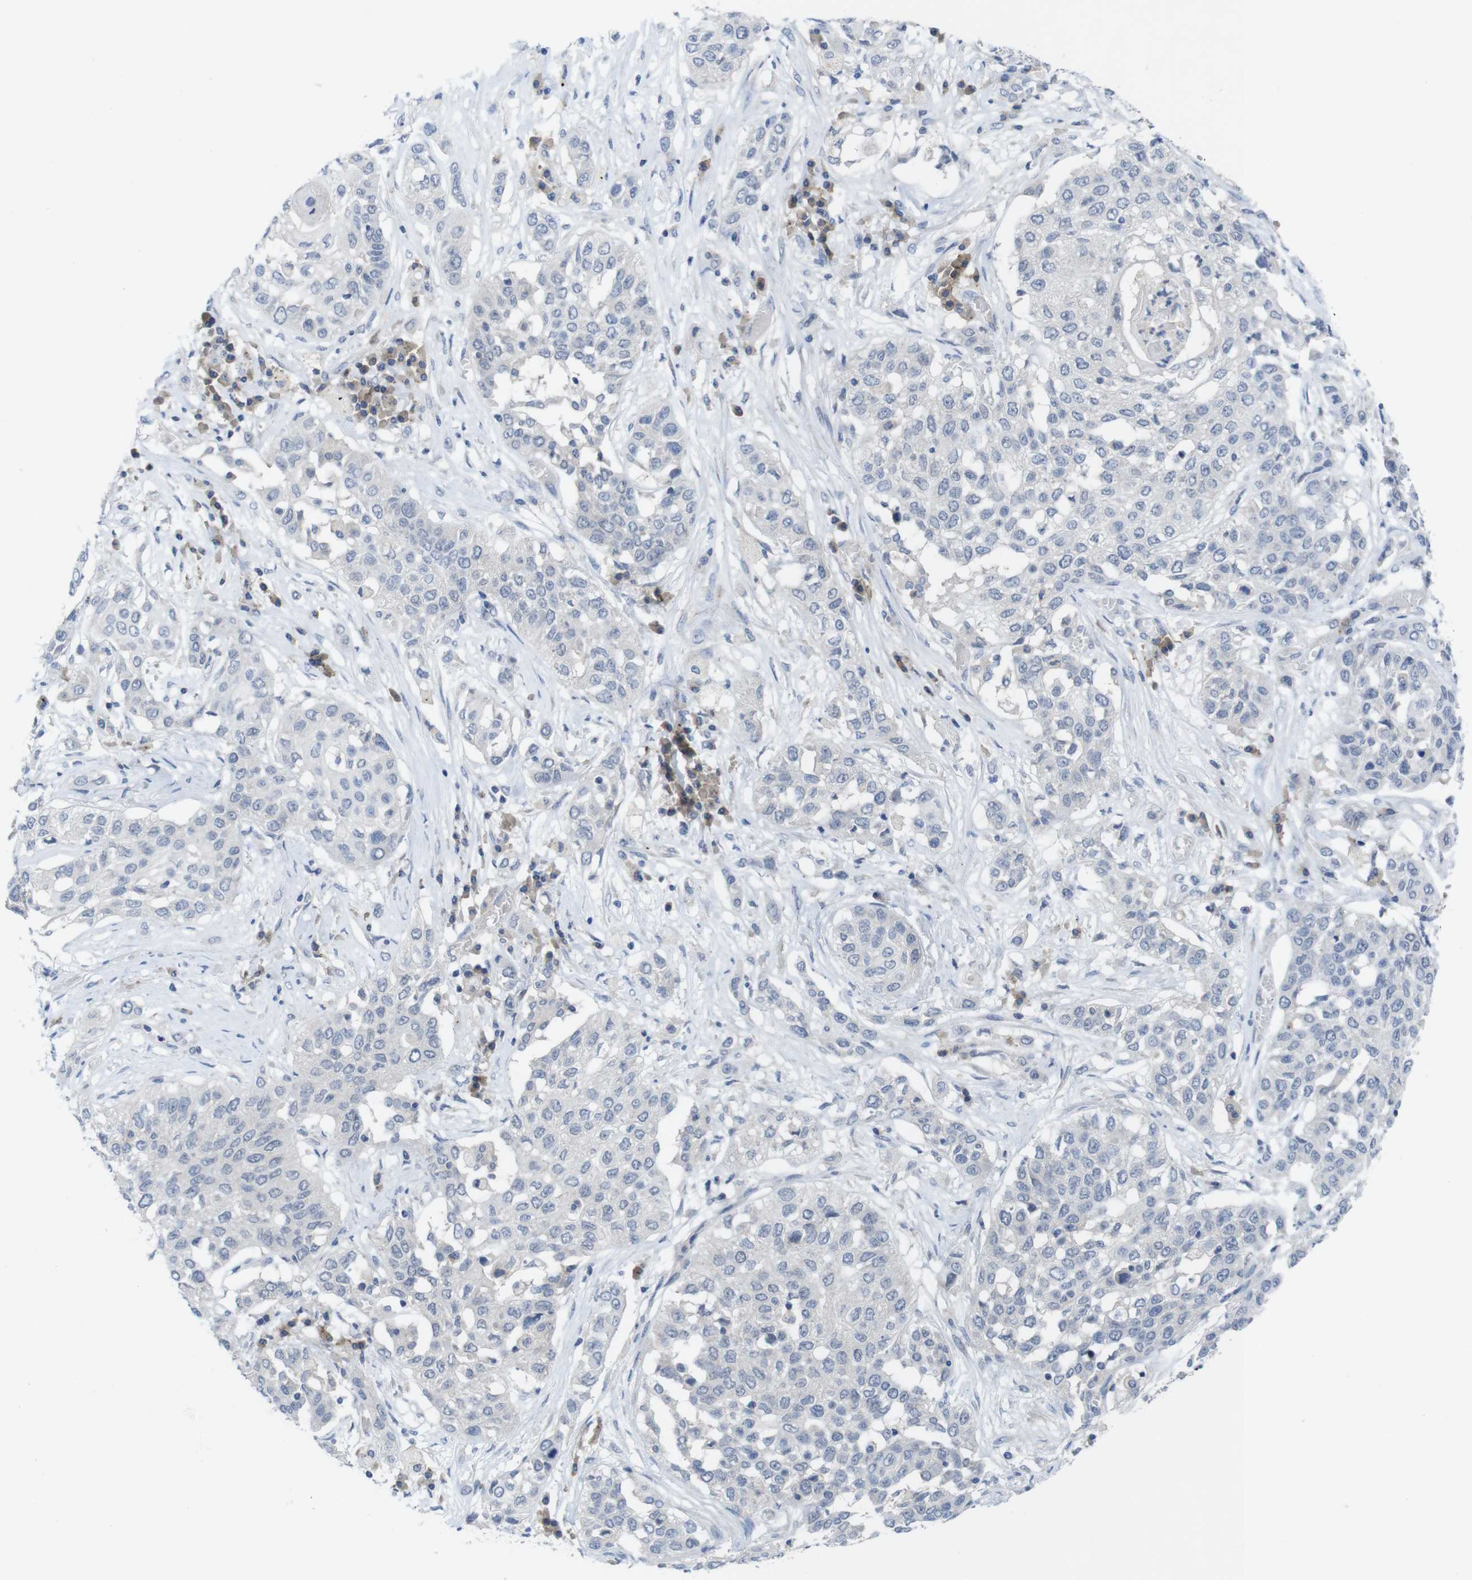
{"staining": {"intensity": "negative", "quantity": "none", "location": "none"}, "tissue": "lung cancer", "cell_type": "Tumor cells", "image_type": "cancer", "snomed": [{"axis": "morphology", "description": "Squamous cell carcinoma, NOS"}, {"axis": "topography", "description": "Lung"}], "caption": "The IHC image has no significant positivity in tumor cells of lung cancer (squamous cell carcinoma) tissue. The staining is performed using DAB (3,3'-diaminobenzidine) brown chromogen with nuclei counter-stained in using hematoxylin.", "gene": "SLAMF7", "patient": {"sex": "male", "age": 71}}